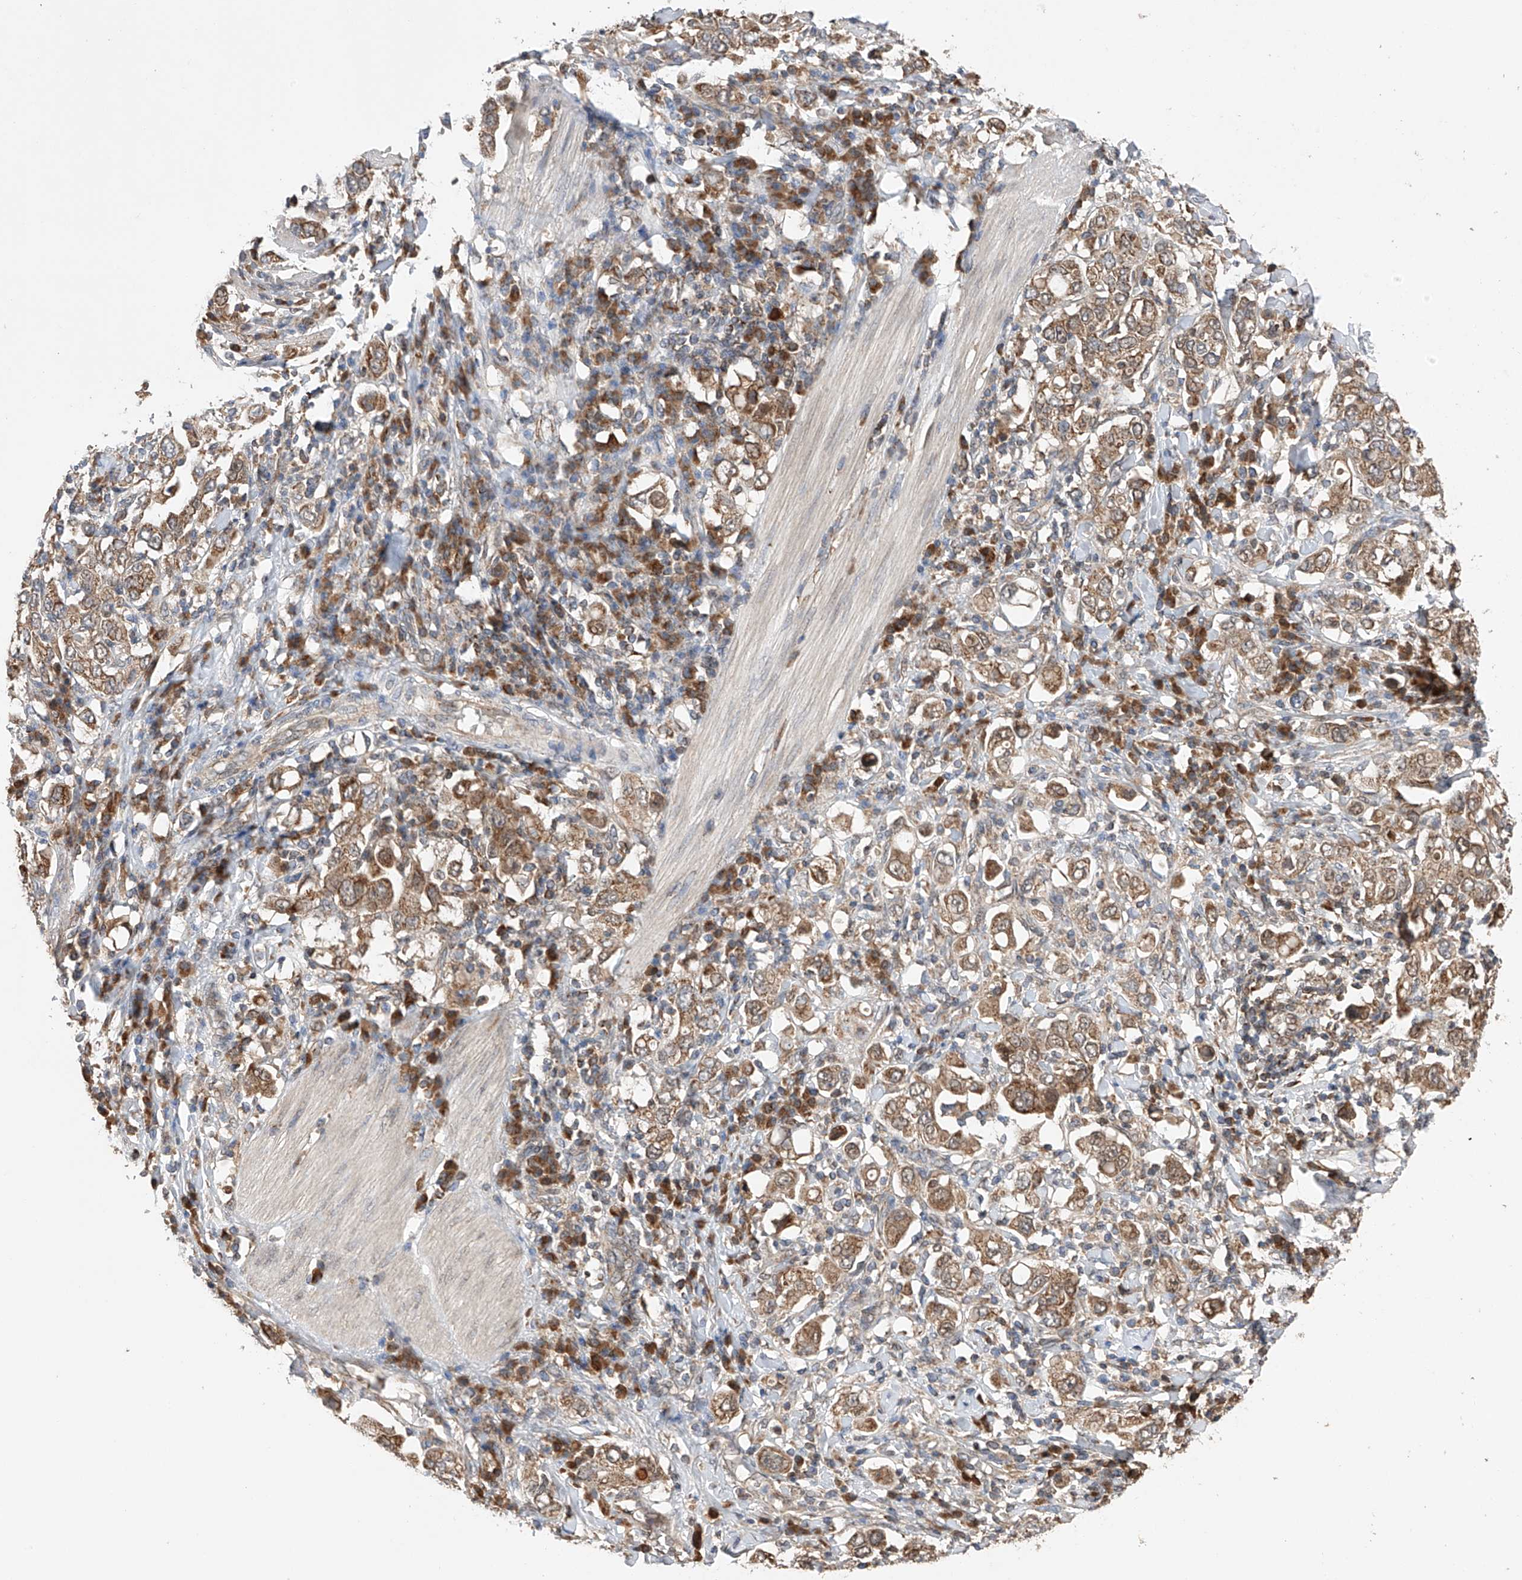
{"staining": {"intensity": "moderate", "quantity": ">75%", "location": "cytoplasmic/membranous"}, "tissue": "stomach cancer", "cell_type": "Tumor cells", "image_type": "cancer", "snomed": [{"axis": "morphology", "description": "Adenocarcinoma, NOS"}, {"axis": "topography", "description": "Stomach, upper"}], "caption": "Immunohistochemistry histopathology image of neoplastic tissue: adenocarcinoma (stomach) stained using immunohistochemistry shows medium levels of moderate protein expression localized specifically in the cytoplasmic/membranous of tumor cells, appearing as a cytoplasmic/membranous brown color.", "gene": "SDHAF4", "patient": {"sex": "male", "age": 62}}